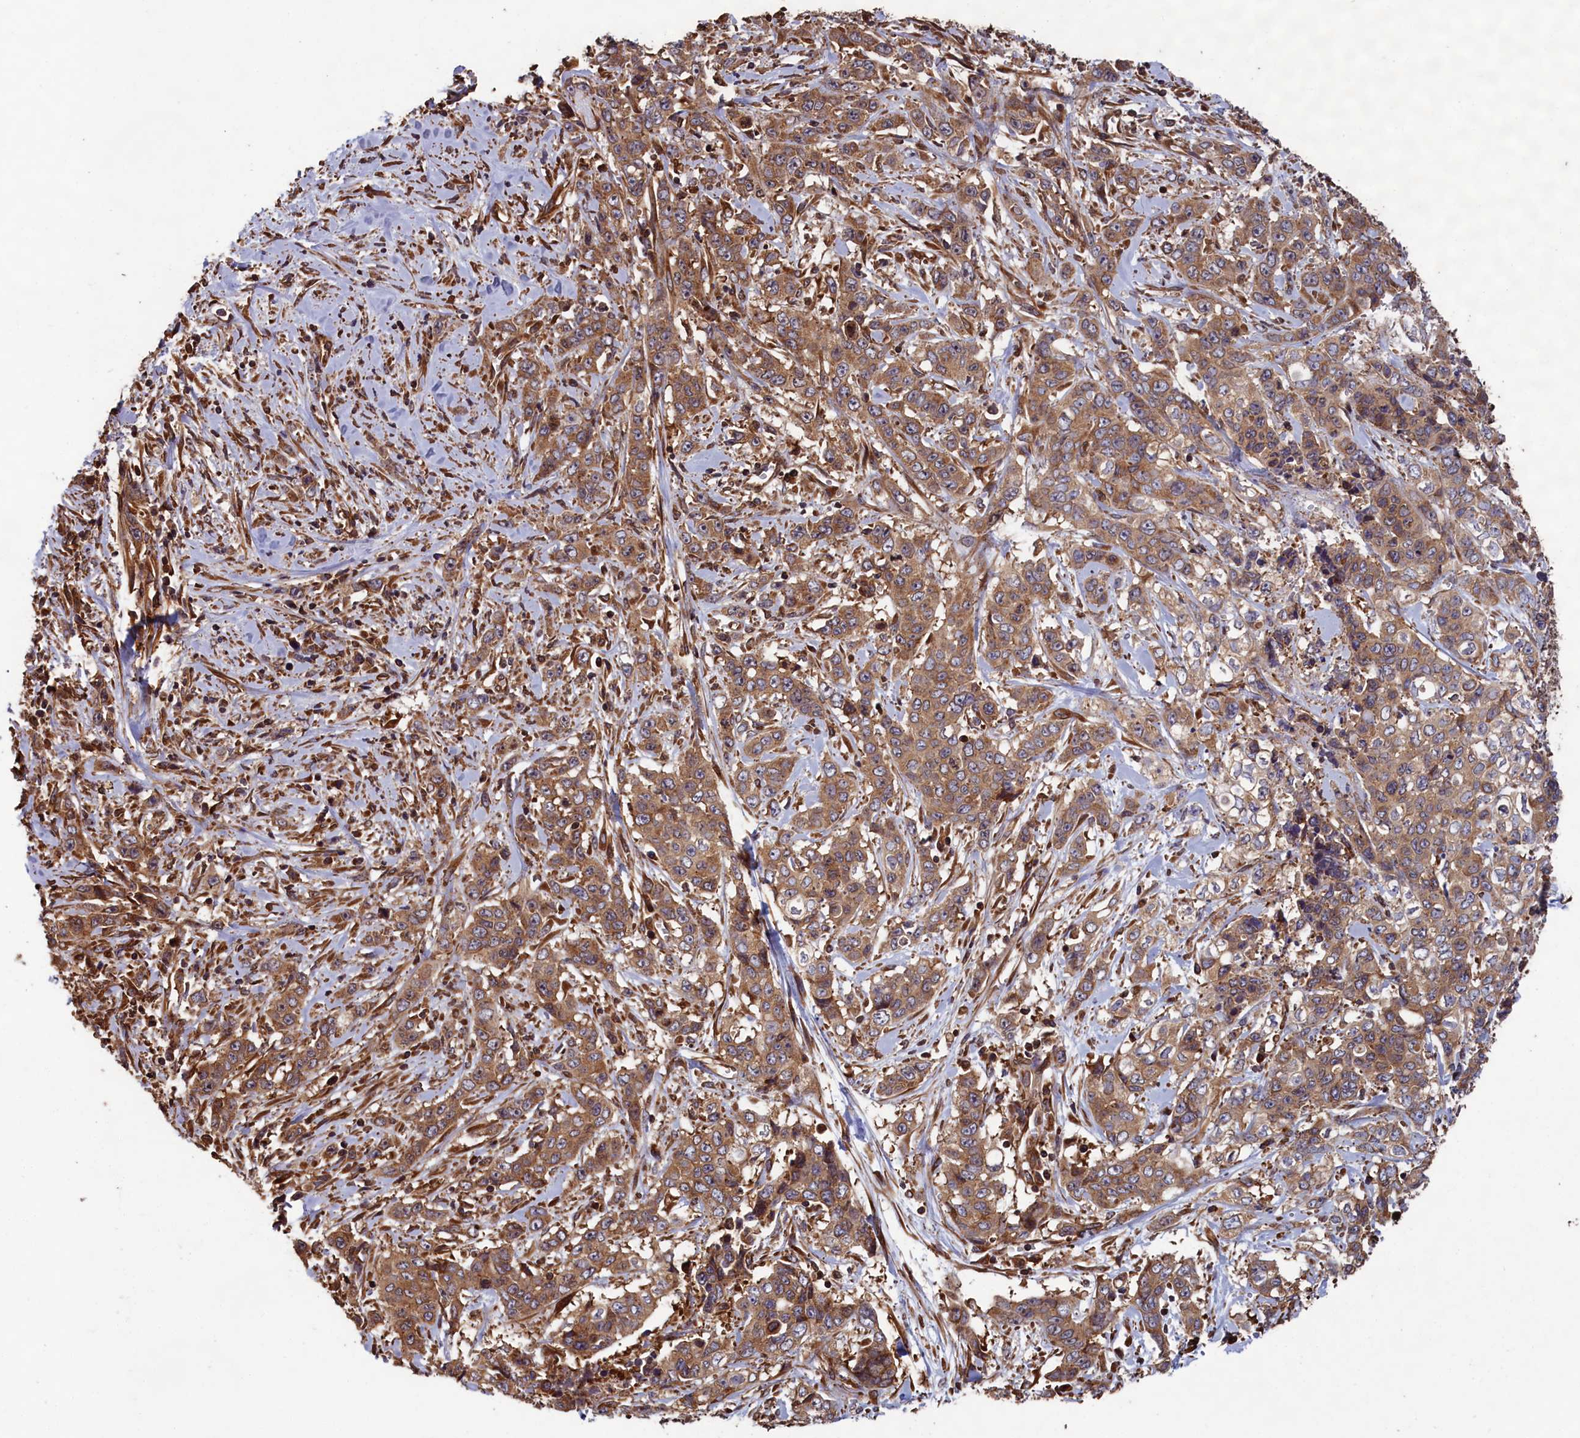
{"staining": {"intensity": "moderate", "quantity": ">75%", "location": "cytoplasmic/membranous"}, "tissue": "stomach cancer", "cell_type": "Tumor cells", "image_type": "cancer", "snomed": [{"axis": "morphology", "description": "Adenocarcinoma, NOS"}, {"axis": "topography", "description": "Stomach, upper"}], "caption": "An IHC histopathology image of neoplastic tissue is shown. Protein staining in brown shows moderate cytoplasmic/membranous positivity in adenocarcinoma (stomach) within tumor cells. (DAB (3,3'-diaminobenzidine) = brown stain, brightfield microscopy at high magnification).", "gene": "CCDC124", "patient": {"sex": "male", "age": 62}}